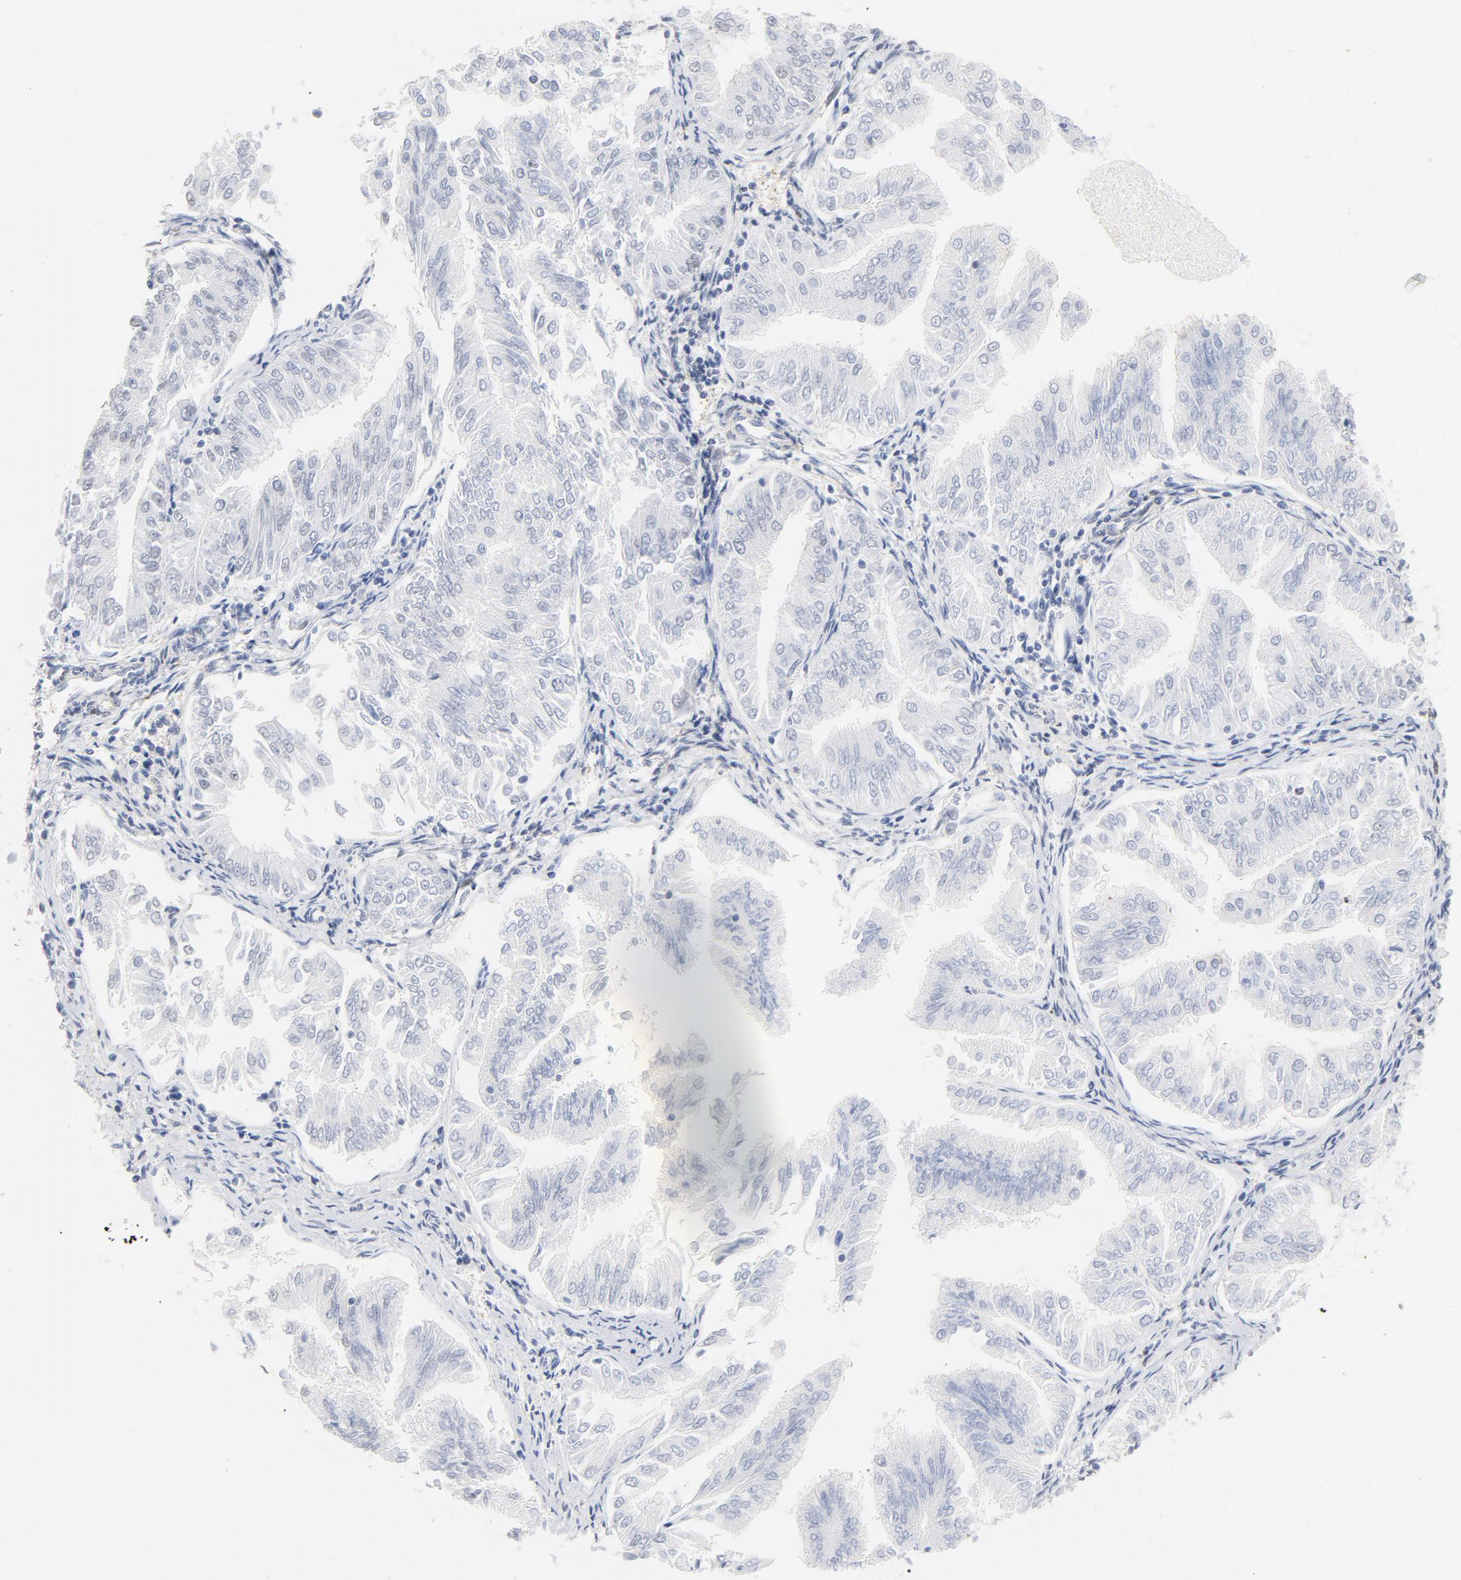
{"staining": {"intensity": "negative", "quantity": "none", "location": "none"}, "tissue": "endometrial cancer", "cell_type": "Tumor cells", "image_type": "cancer", "snomed": [{"axis": "morphology", "description": "Adenocarcinoma, NOS"}, {"axis": "topography", "description": "Endometrium"}], "caption": "This is a image of IHC staining of endometrial cancer (adenocarcinoma), which shows no positivity in tumor cells. (DAB immunohistochemistry visualized using brightfield microscopy, high magnification).", "gene": "CDKN1B", "patient": {"sex": "female", "age": 53}}